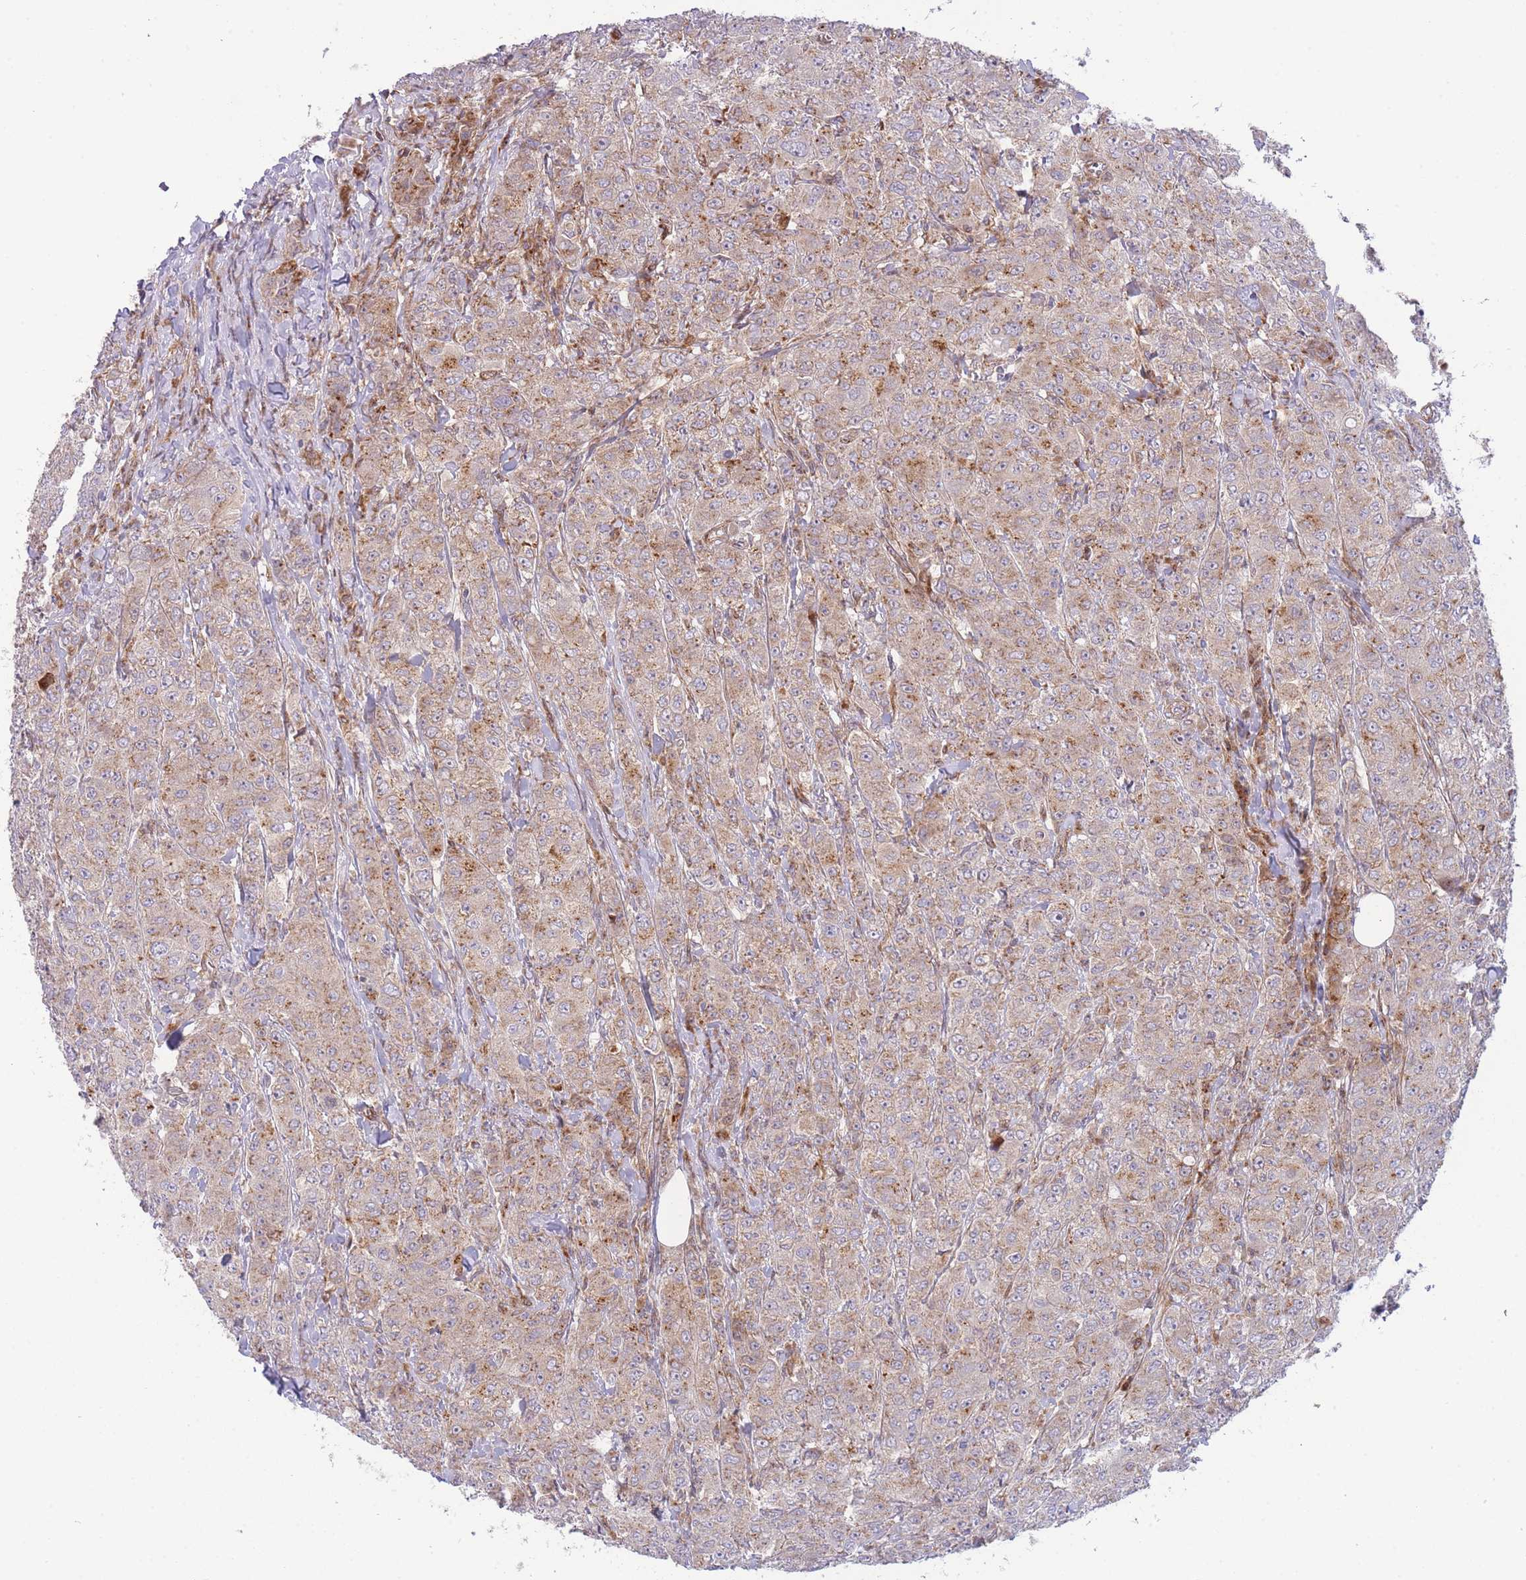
{"staining": {"intensity": "moderate", "quantity": "25%-75%", "location": "cytoplasmic/membranous"}, "tissue": "breast cancer", "cell_type": "Tumor cells", "image_type": "cancer", "snomed": [{"axis": "morphology", "description": "Duct carcinoma"}, {"axis": "topography", "description": "Breast"}], "caption": "Immunohistochemical staining of invasive ductal carcinoma (breast) shows moderate cytoplasmic/membranous protein expression in about 25%-75% of tumor cells.", "gene": "ATP5MC2", "patient": {"sex": "female", "age": 43}}